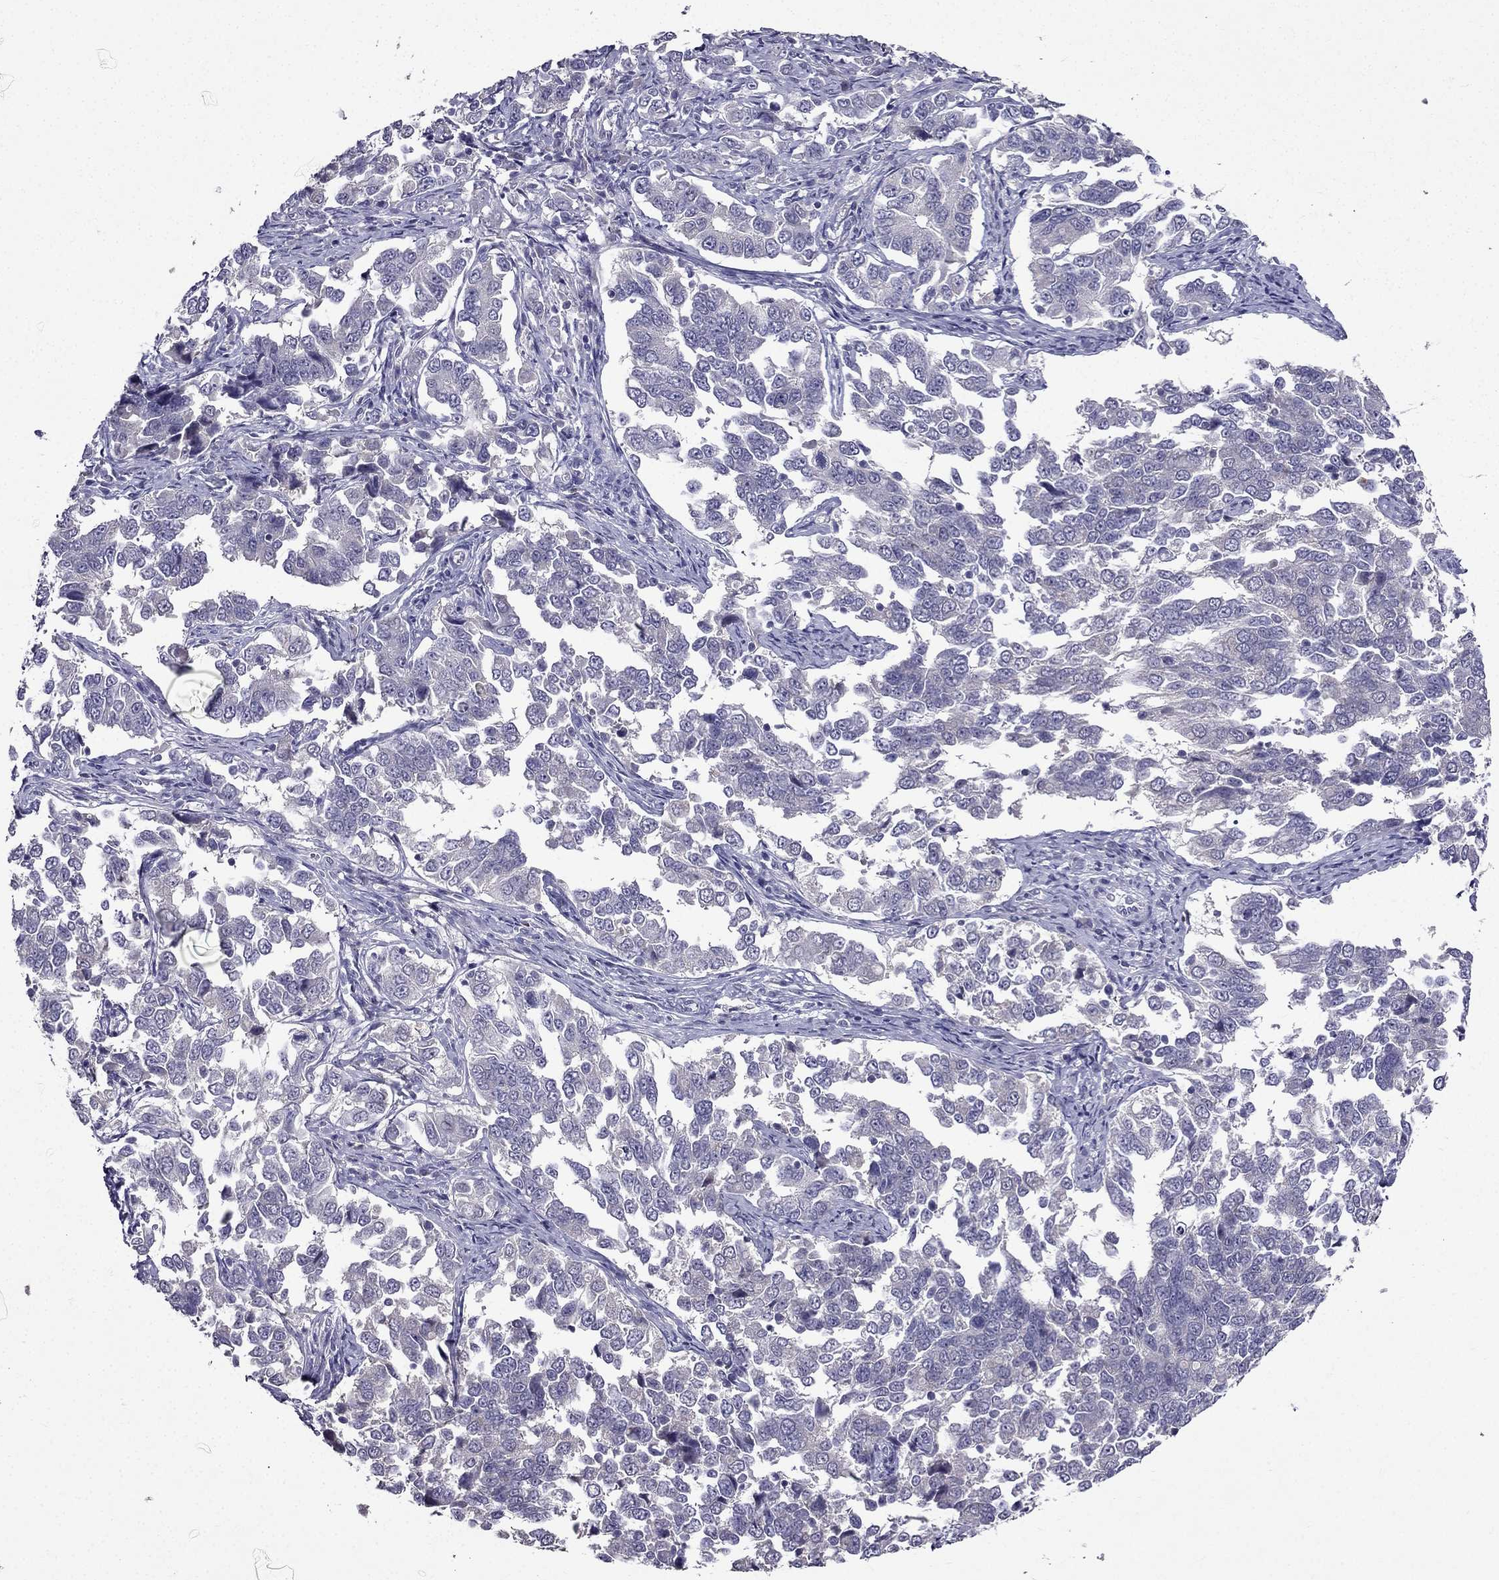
{"staining": {"intensity": "negative", "quantity": "none", "location": "none"}, "tissue": "endometrial cancer", "cell_type": "Tumor cells", "image_type": "cancer", "snomed": [{"axis": "morphology", "description": "Adenocarcinoma, NOS"}, {"axis": "topography", "description": "Endometrium"}], "caption": "Tumor cells are negative for brown protein staining in endometrial cancer (adenocarcinoma).", "gene": "DUSP15", "patient": {"sex": "female", "age": 43}}